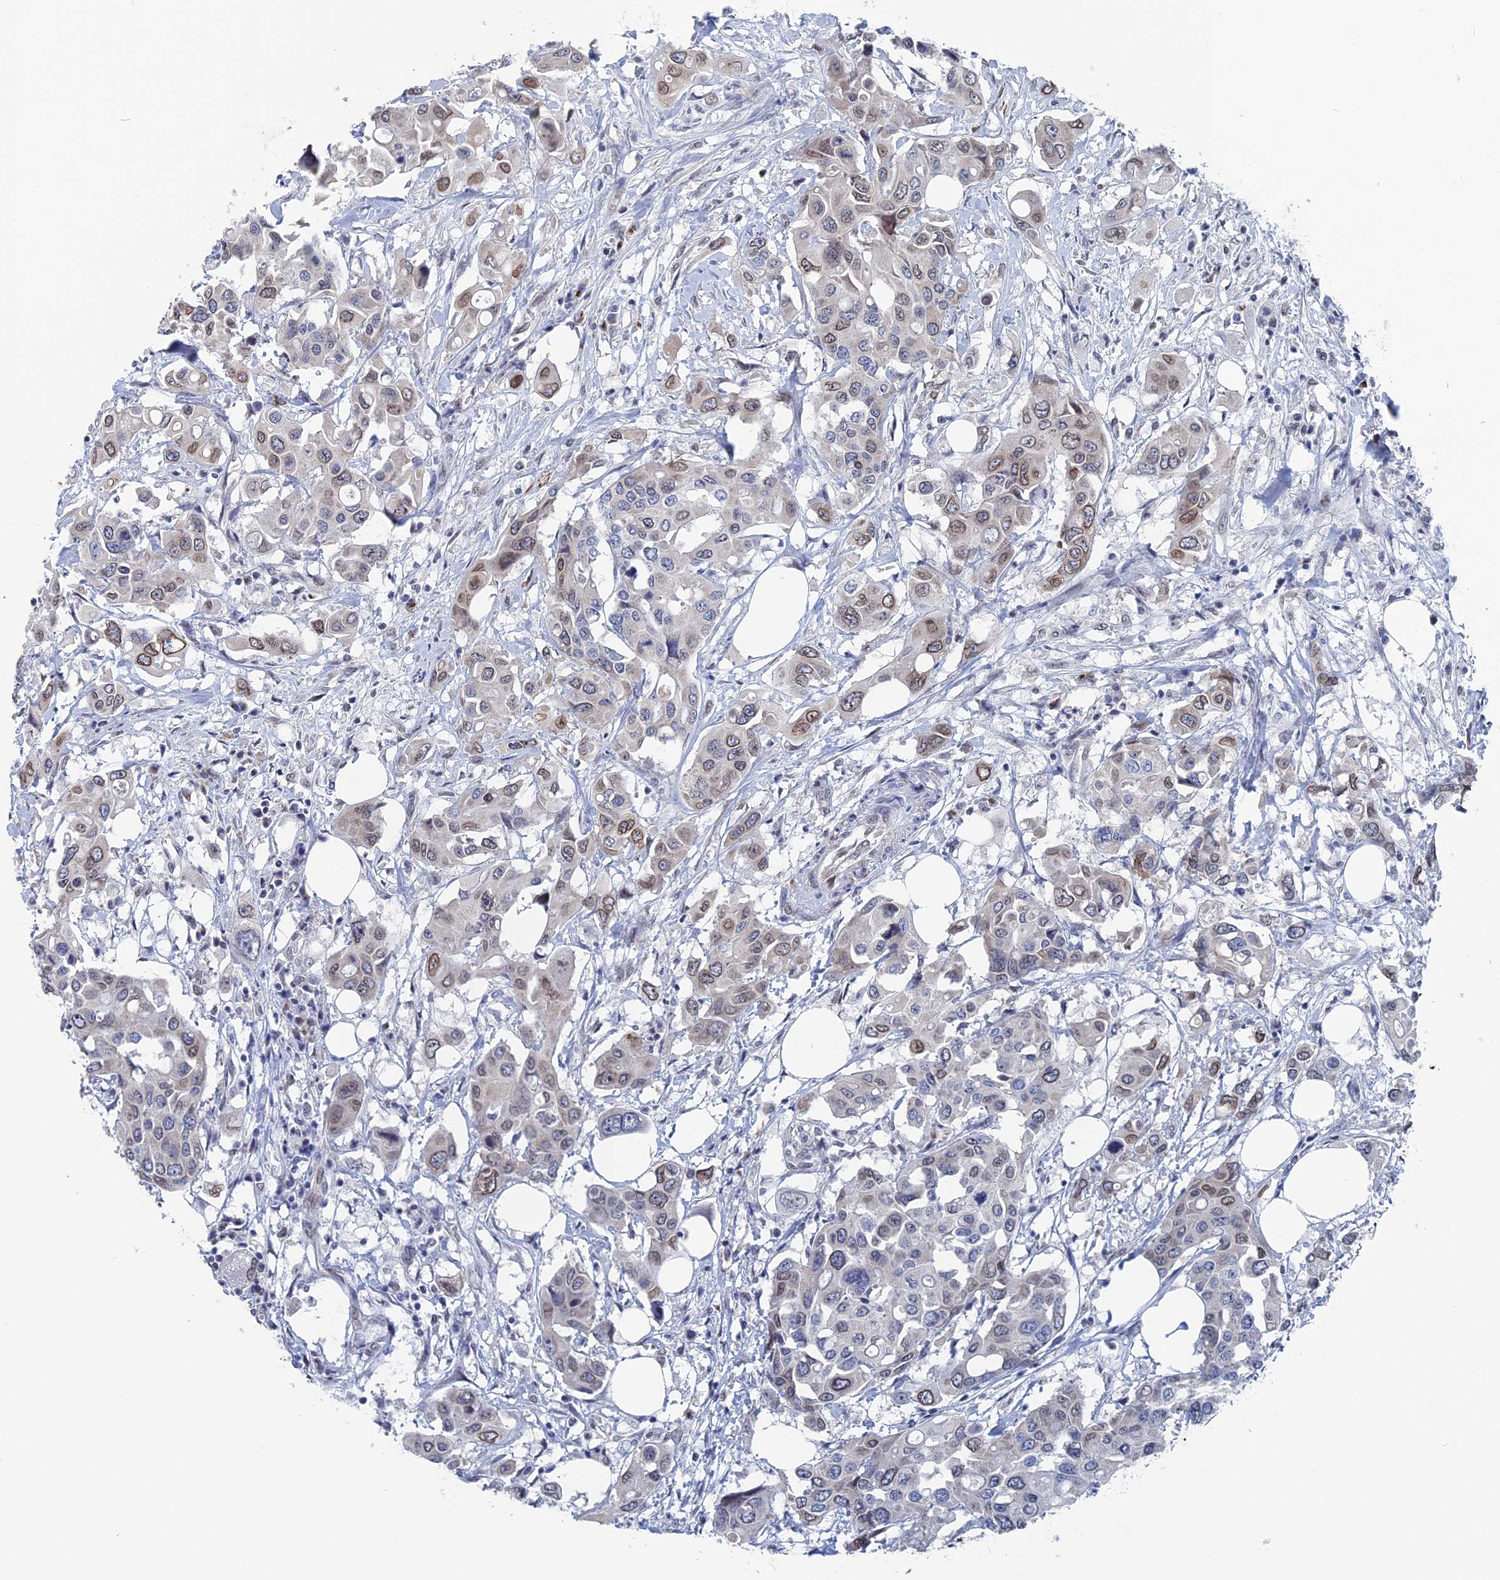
{"staining": {"intensity": "moderate", "quantity": "<25%", "location": "nuclear"}, "tissue": "colorectal cancer", "cell_type": "Tumor cells", "image_type": "cancer", "snomed": [{"axis": "morphology", "description": "Adenocarcinoma, NOS"}, {"axis": "topography", "description": "Colon"}], "caption": "Immunohistochemistry histopathology image of colorectal cancer stained for a protein (brown), which reveals low levels of moderate nuclear expression in about <25% of tumor cells.", "gene": "MTRF1", "patient": {"sex": "male", "age": 77}}